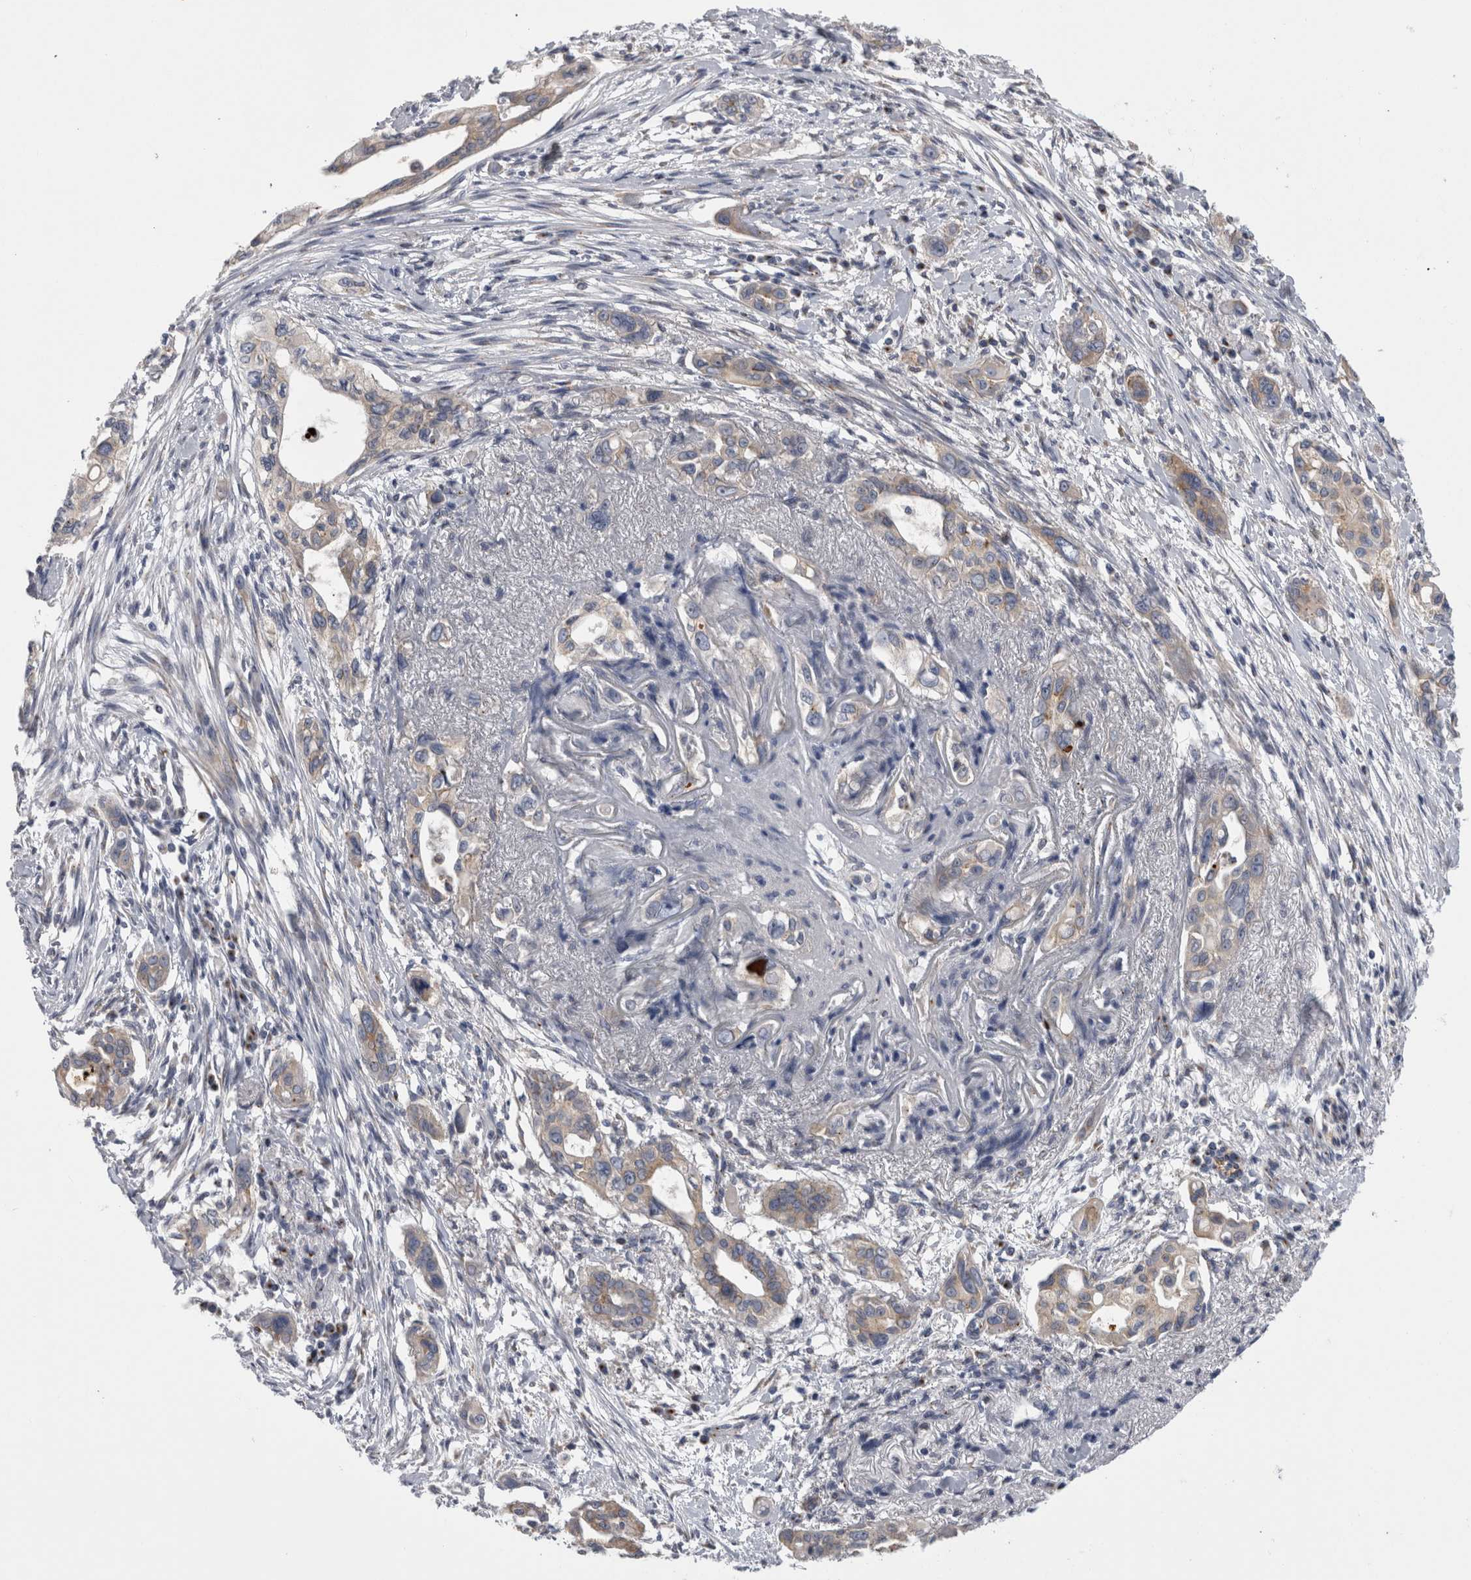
{"staining": {"intensity": "weak", "quantity": "<25%", "location": "cytoplasmic/membranous"}, "tissue": "pancreatic cancer", "cell_type": "Tumor cells", "image_type": "cancer", "snomed": [{"axis": "morphology", "description": "Adenocarcinoma, NOS"}, {"axis": "topography", "description": "Pancreas"}], "caption": "Image shows no significant protein staining in tumor cells of pancreatic cancer.", "gene": "AKAP9", "patient": {"sex": "female", "age": 60}}